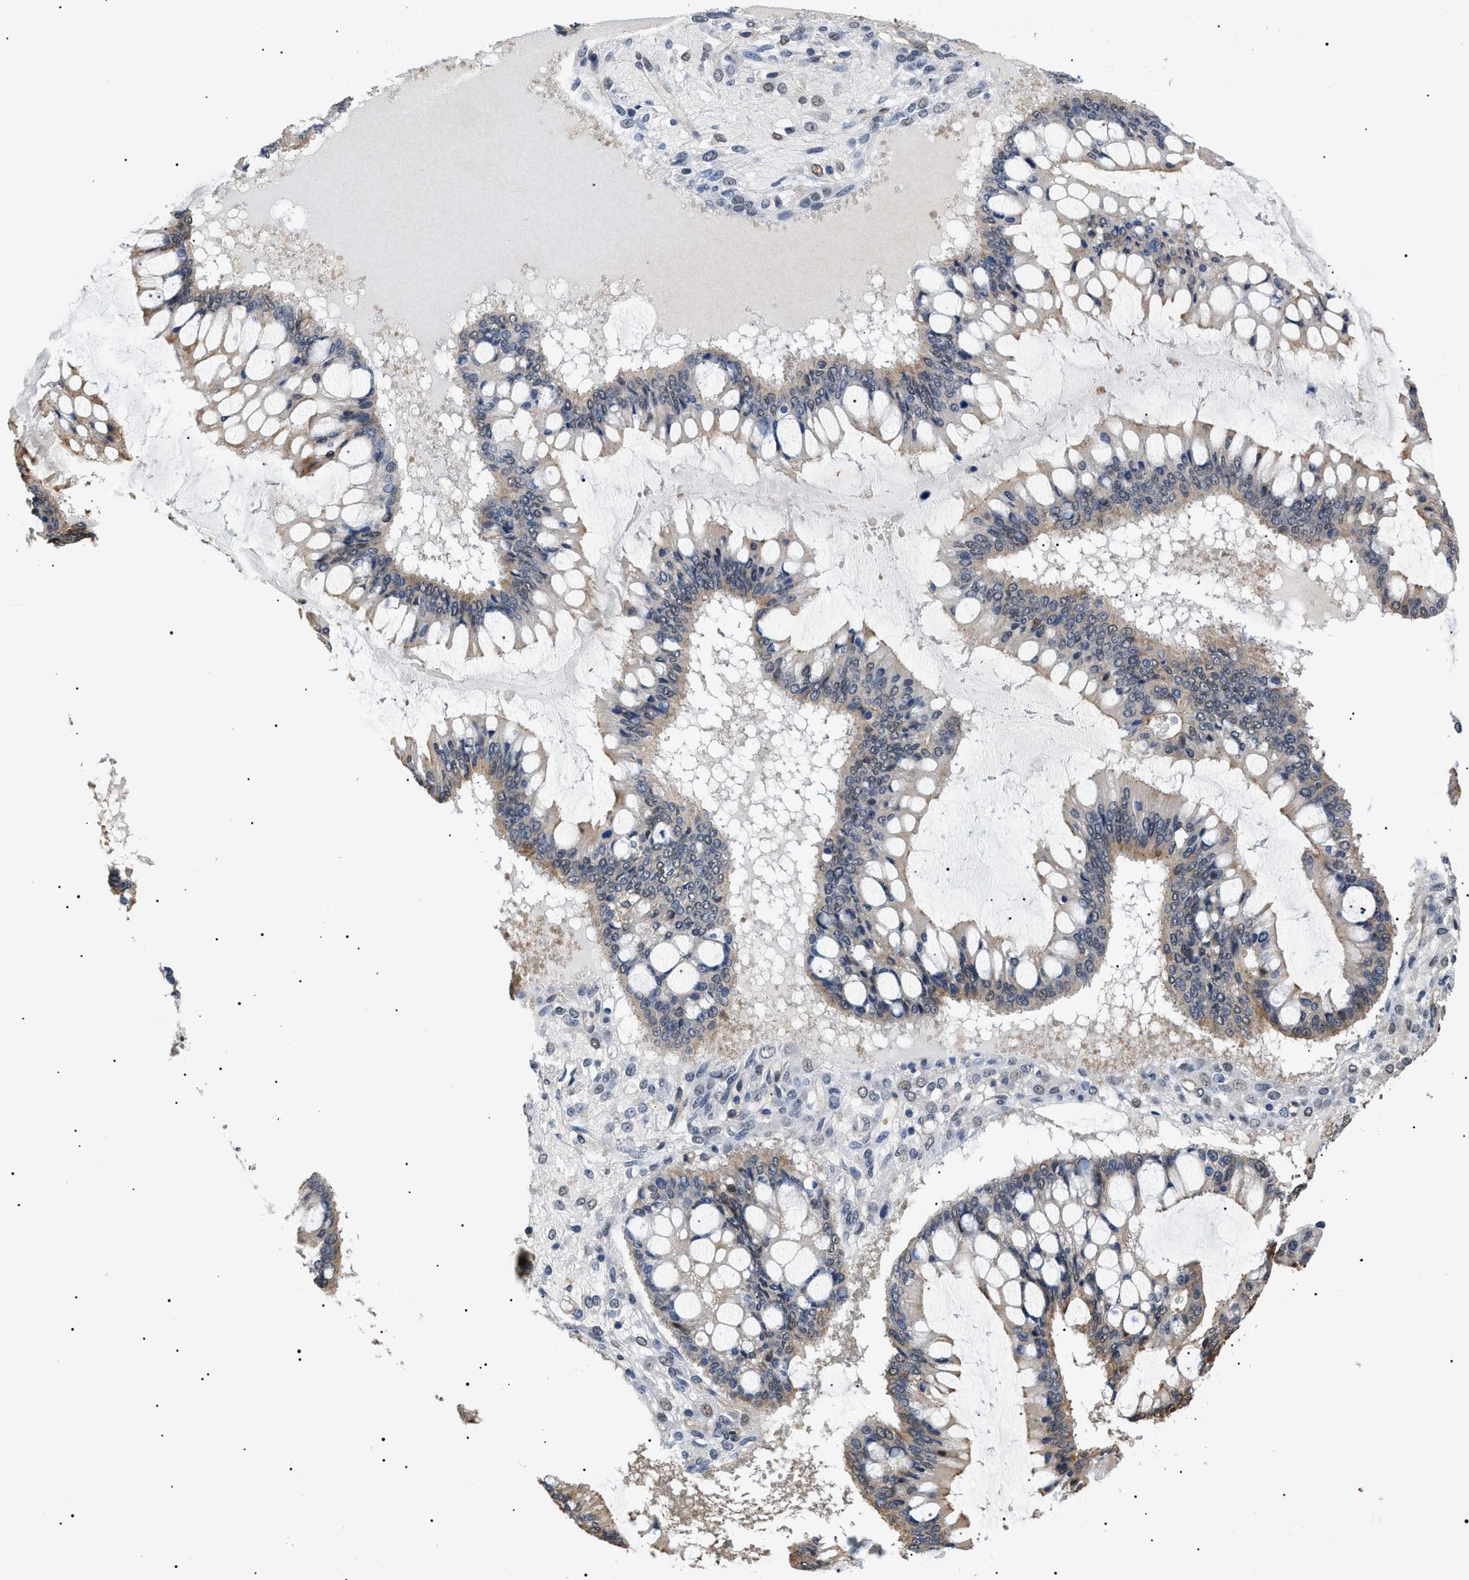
{"staining": {"intensity": "weak", "quantity": "<25%", "location": "cytoplasmic/membranous"}, "tissue": "ovarian cancer", "cell_type": "Tumor cells", "image_type": "cancer", "snomed": [{"axis": "morphology", "description": "Cystadenocarcinoma, mucinous, NOS"}, {"axis": "topography", "description": "Ovary"}], "caption": "A histopathology image of ovarian cancer (mucinous cystadenocarcinoma) stained for a protein demonstrates no brown staining in tumor cells. Brightfield microscopy of immunohistochemistry stained with DAB (brown) and hematoxylin (blue), captured at high magnification.", "gene": "CRCP", "patient": {"sex": "female", "age": 73}}